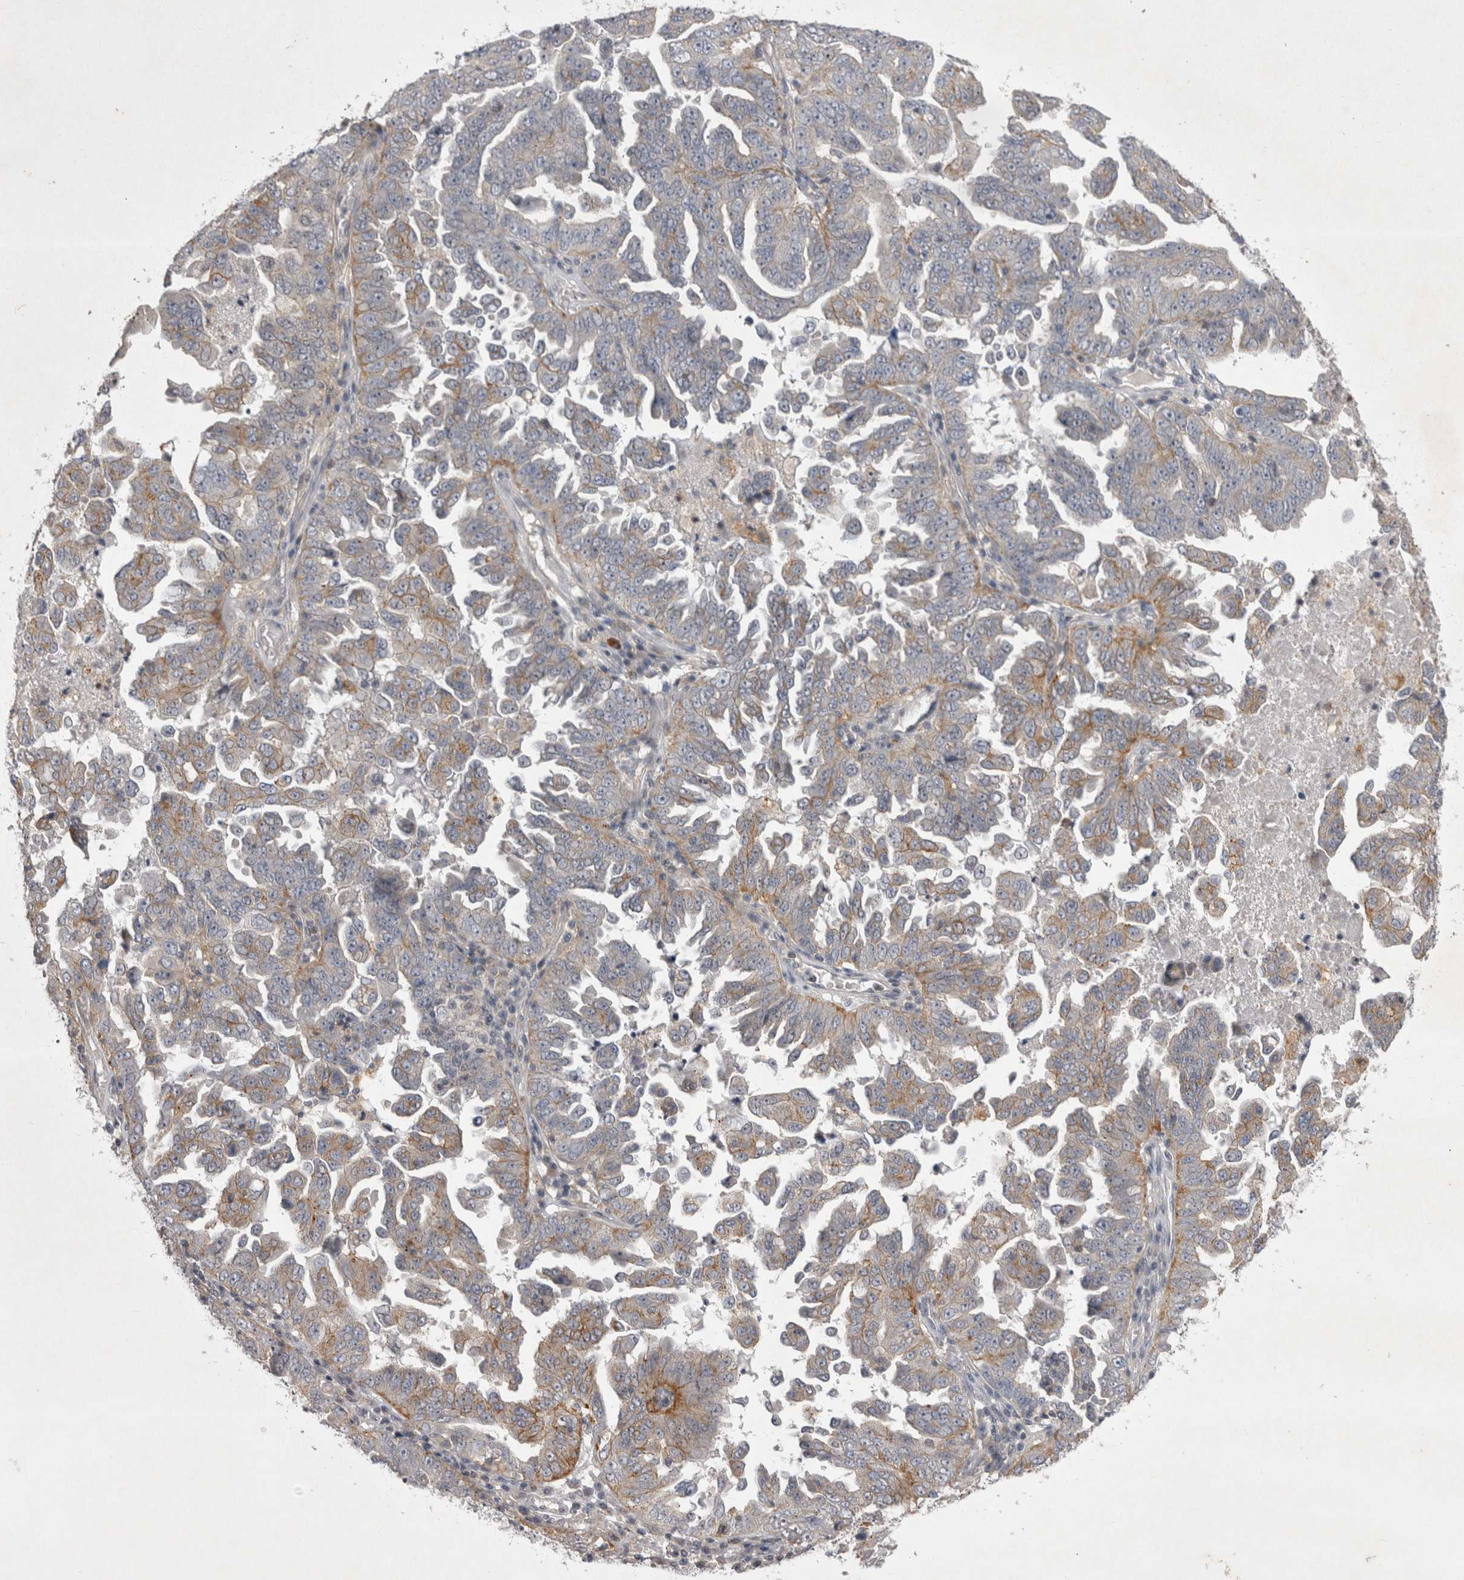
{"staining": {"intensity": "negative", "quantity": "none", "location": "none"}, "tissue": "ovarian cancer", "cell_type": "Tumor cells", "image_type": "cancer", "snomed": [{"axis": "morphology", "description": "Carcinoma, endometroid"}, {"axis": "topography", "description": "Ovary"}], "caption": "An immunohistochemistry (IHC) histopathology image of ovarian cancer (endometroid carcinoma) is shown. There is no staining in tumor cells of ovarian cancer (endometroid carcinoma).", "gene": "CTBS", "patient": {"sex": "female", "age": 62}}